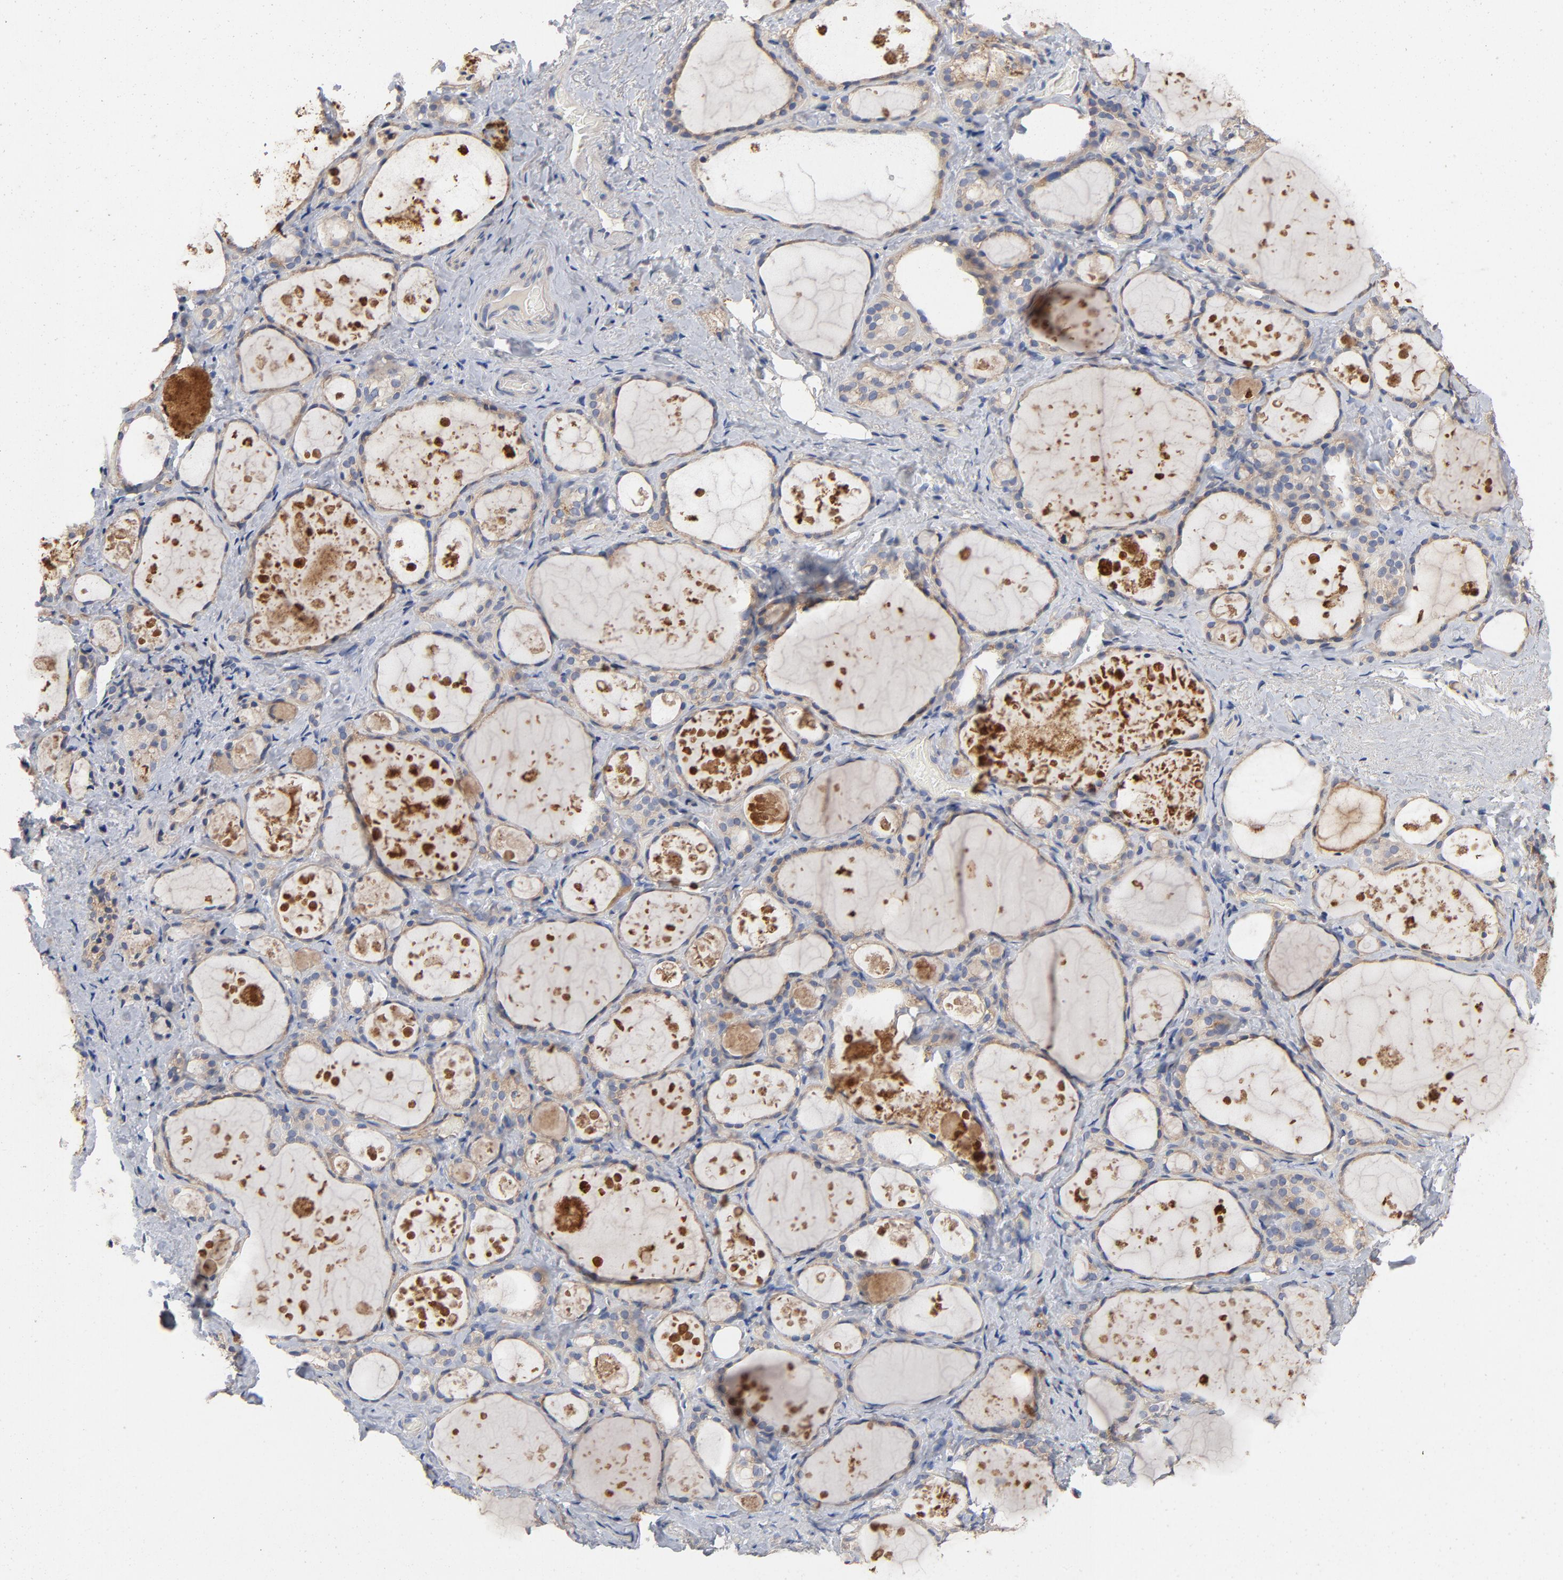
{"staining": {"intensity": "weak", "quantity": ">75%", "location": "cytoplasmic/membranous"}, "tissue": "thyroid gland", "cell_type": "Glandular cells", "image_type": "normal", "snomed": [{"axis": "morphology", "description": "Normal tissue, NOS"}, {"axis": "topography", "description": "Thyroid gland"}], "caption": "Thyroid gland stained with a protein marker reveals weak staining in glandular cells.", "gene": "CCDC134", "patient": {"sex": "female", "age": 75}}